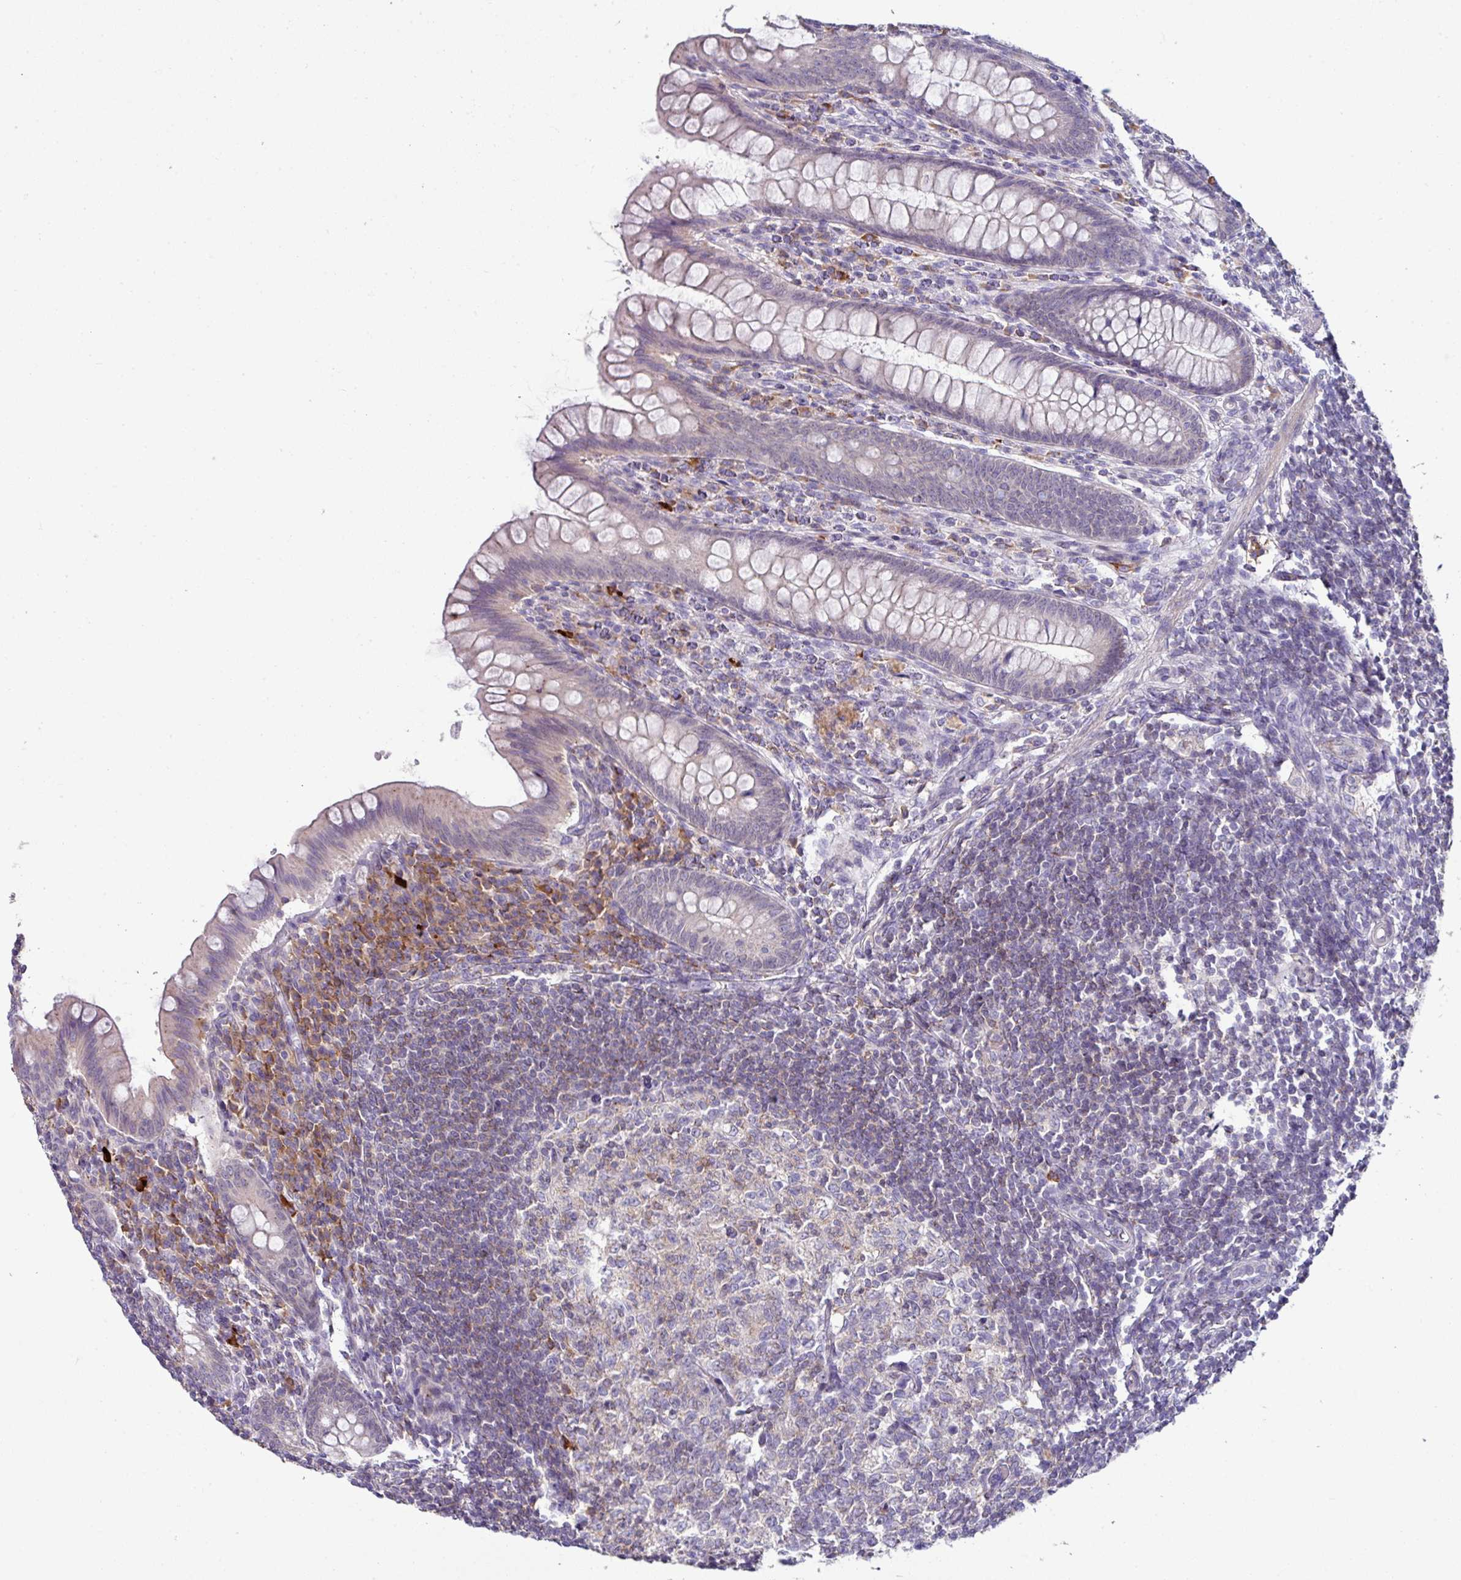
{"staining": {"intensity": "weak", "quantity": "<25%", "location": "cytoplasmic/membranous"}, "tissue": "appendix", "cell_type": "Glandular cells", "image_type": "normal", "snomed": [{"axis": "morphology", "description": "Normal tissue, NOS"}, {"axis": "topography", "description": "Appendix"}], "caption": "High magnification brightfield microscopy of benign appendix stained with DAB (3,3'-diaminobenzidine) (brown) and counterstained with hematoxylin (blue): glandular cells show no significant staining.", "gene": "SLAMF6", "patient": {"sex": "female", "age": 33}}